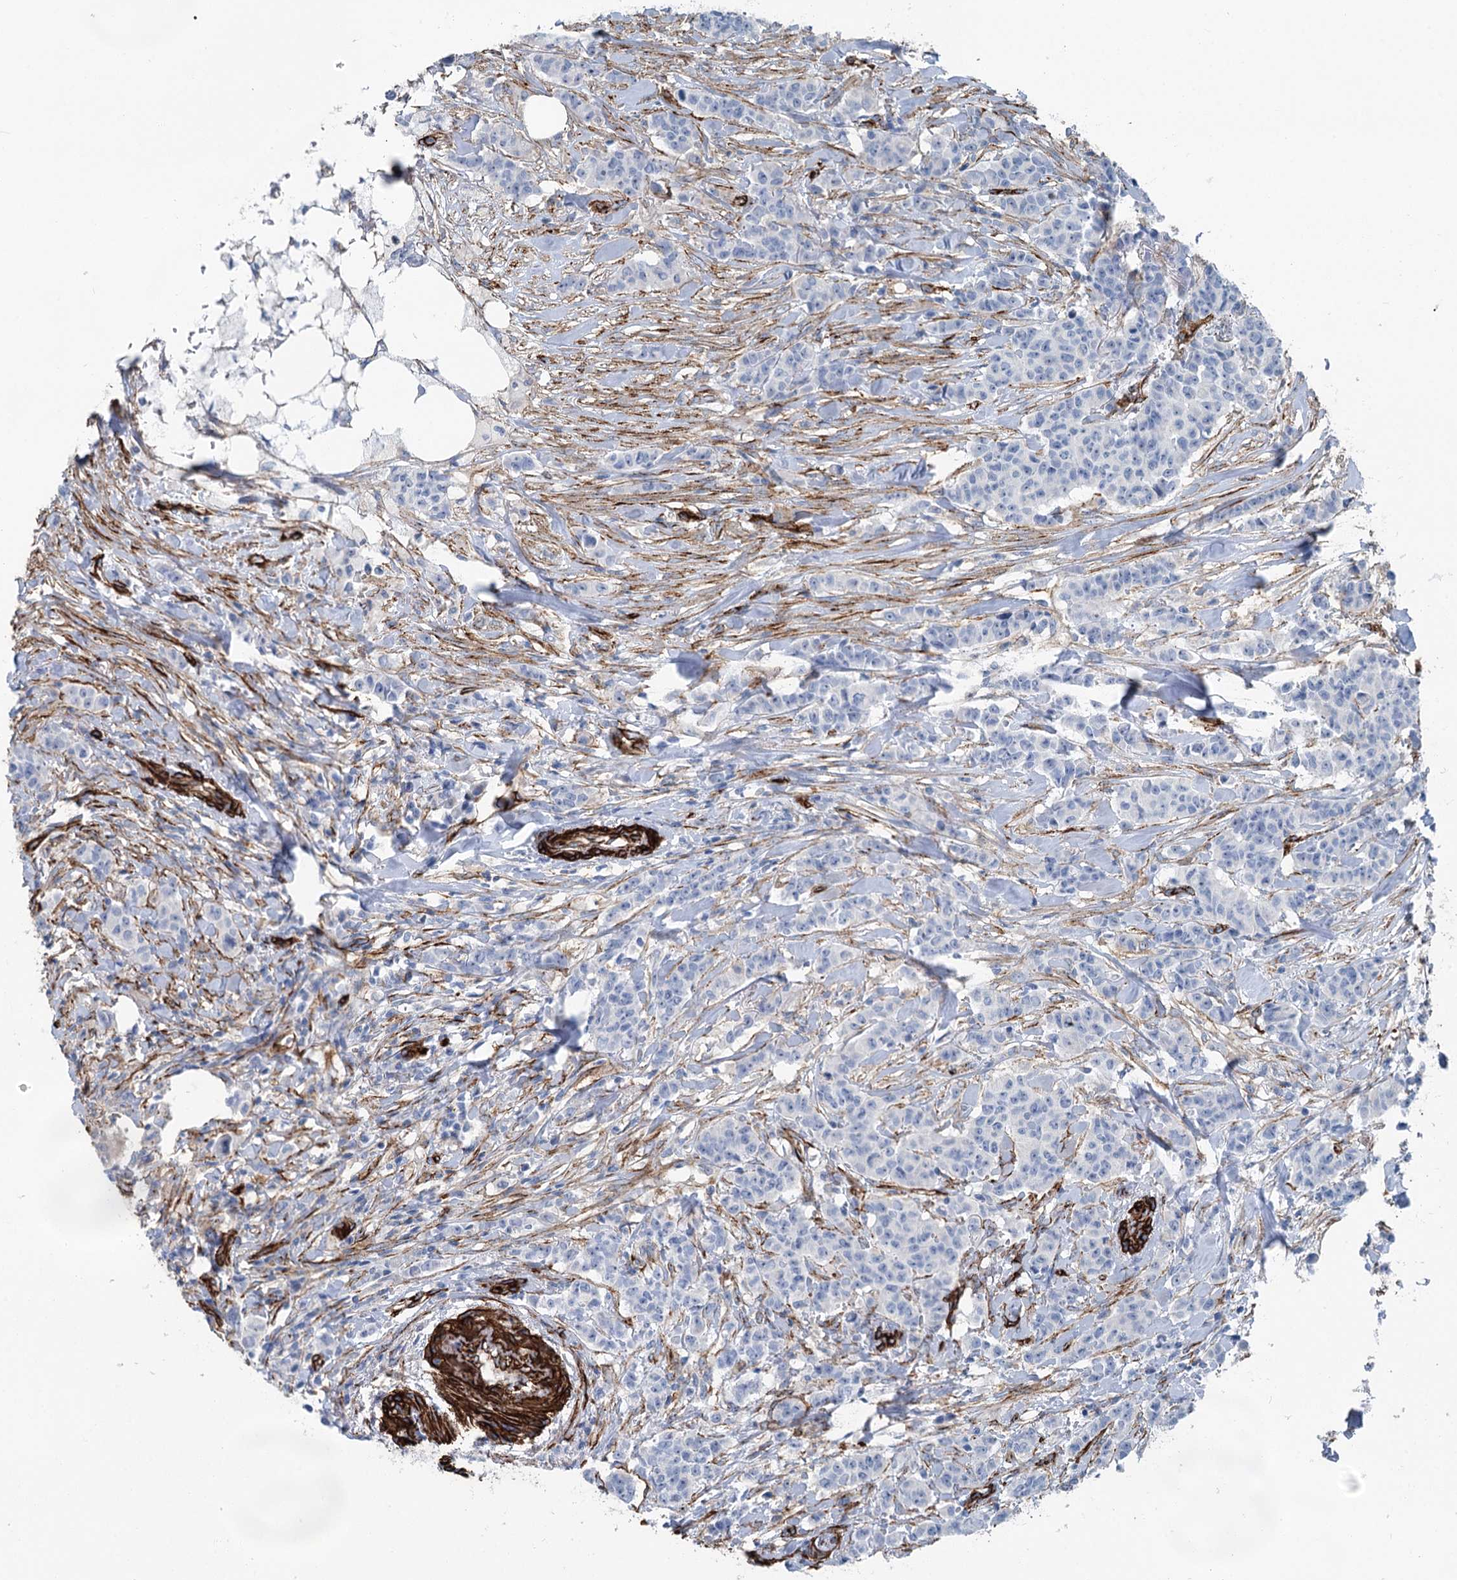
{"staining": {"intensity": "negative", "quantity": "none", "location": "none"}, "tissue": "breast cancer", "cell_type": "Tumor cells", "image_type": "cancer", "snomed": [{"axis": "morphology", "description": "Duct carcinoma"}, {"axis": "topography", "description": "Breast"}], "caption": "Tumor cells show no significant protein expression in intraductal carcinoma (breast). The staining is performed using DAB brown chromogen with nuclei counter-stained in using hematoxylin.", "gene": "IQSEC1", "patient": {"sex": "female", "age": 40}}